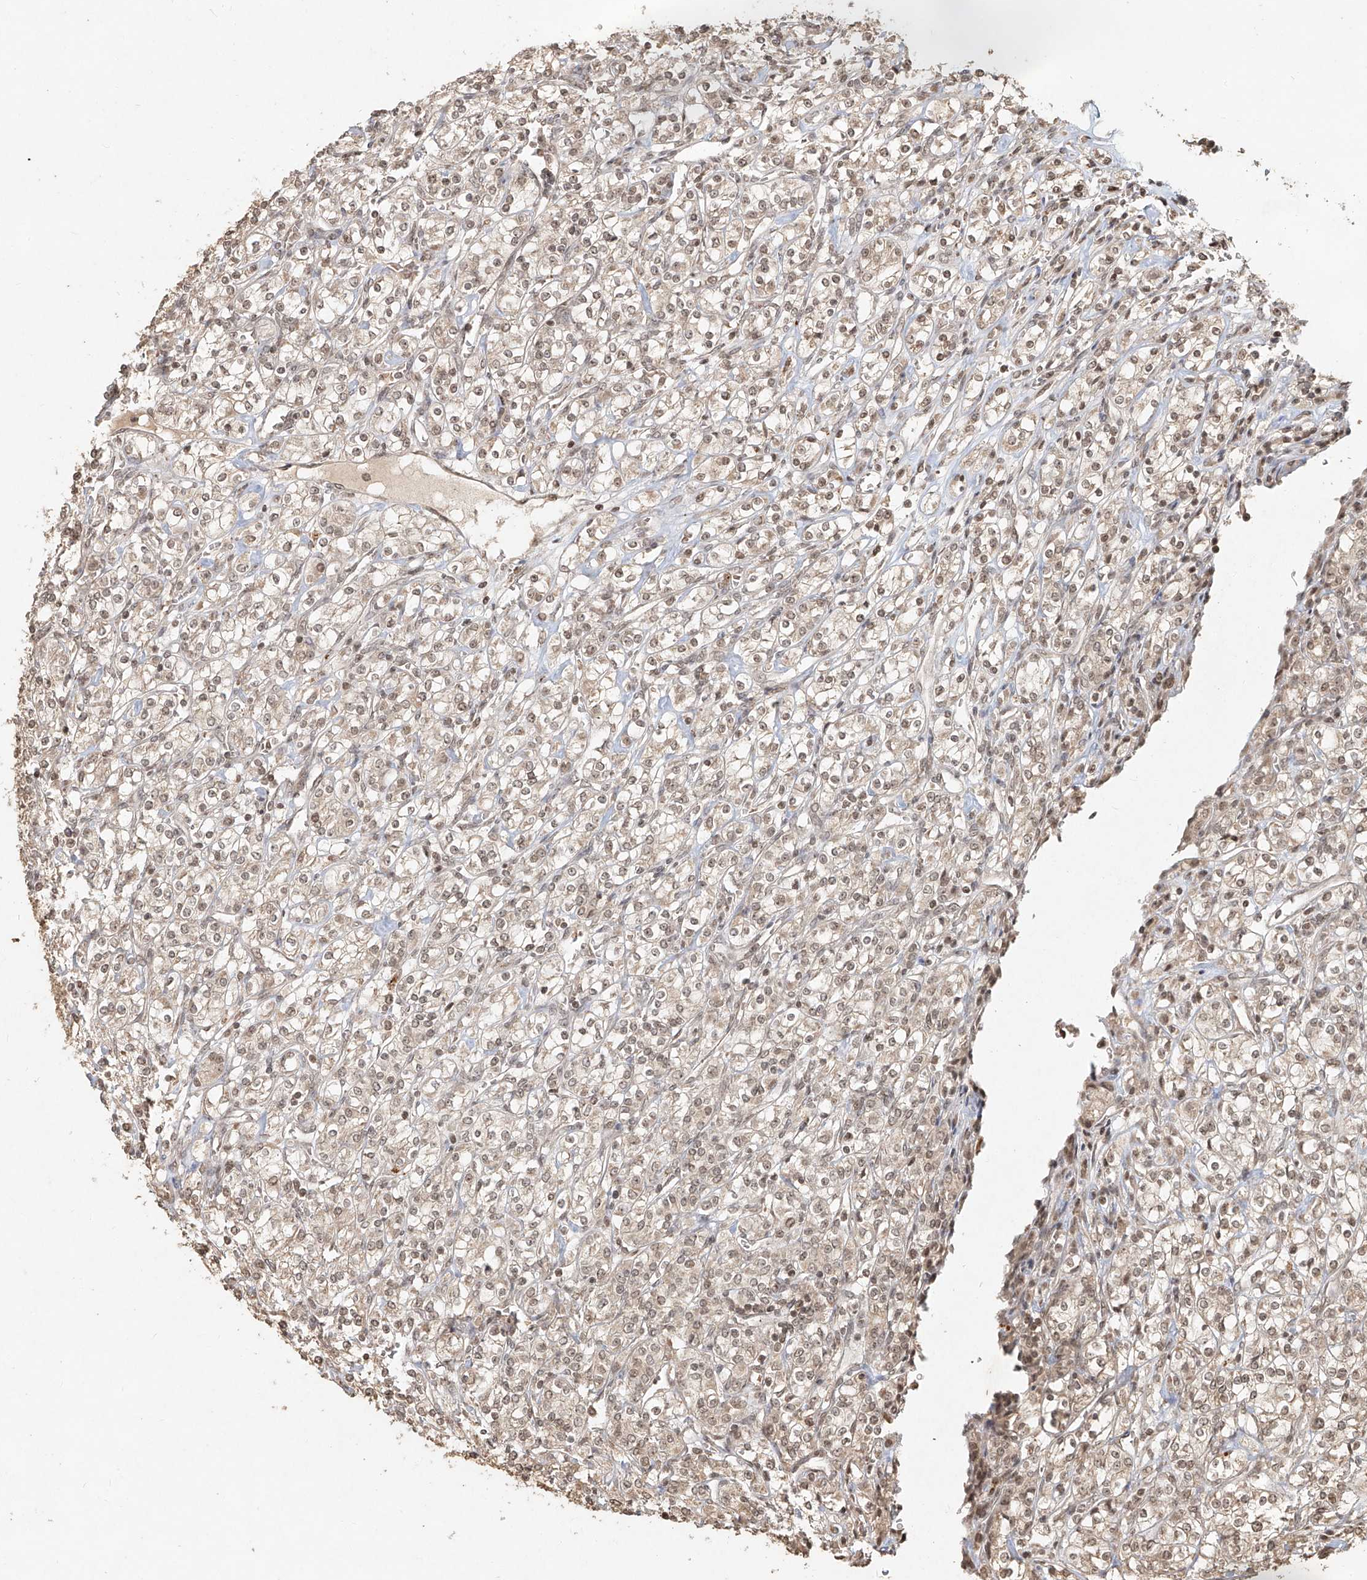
{"staining": {"intensity": "weak", "quantity": ">75%", "location": "nuclear"}, "tissue": "renal cancer", "cell_type": "Tumor cells", "image_type": "cancer", "snomed": [{"axis": "morphology", "description": "Adenocarcinoma, NOS"}, {"axis": "topography", "description": "Kidney"}], "caption": "Protein staining of renal adenocarcinoma tissue displays weak nuclear positivity in about >75% of tumor cells.", "gene": "UBE2K", "patient": {"sex": "male", "age": 77}}